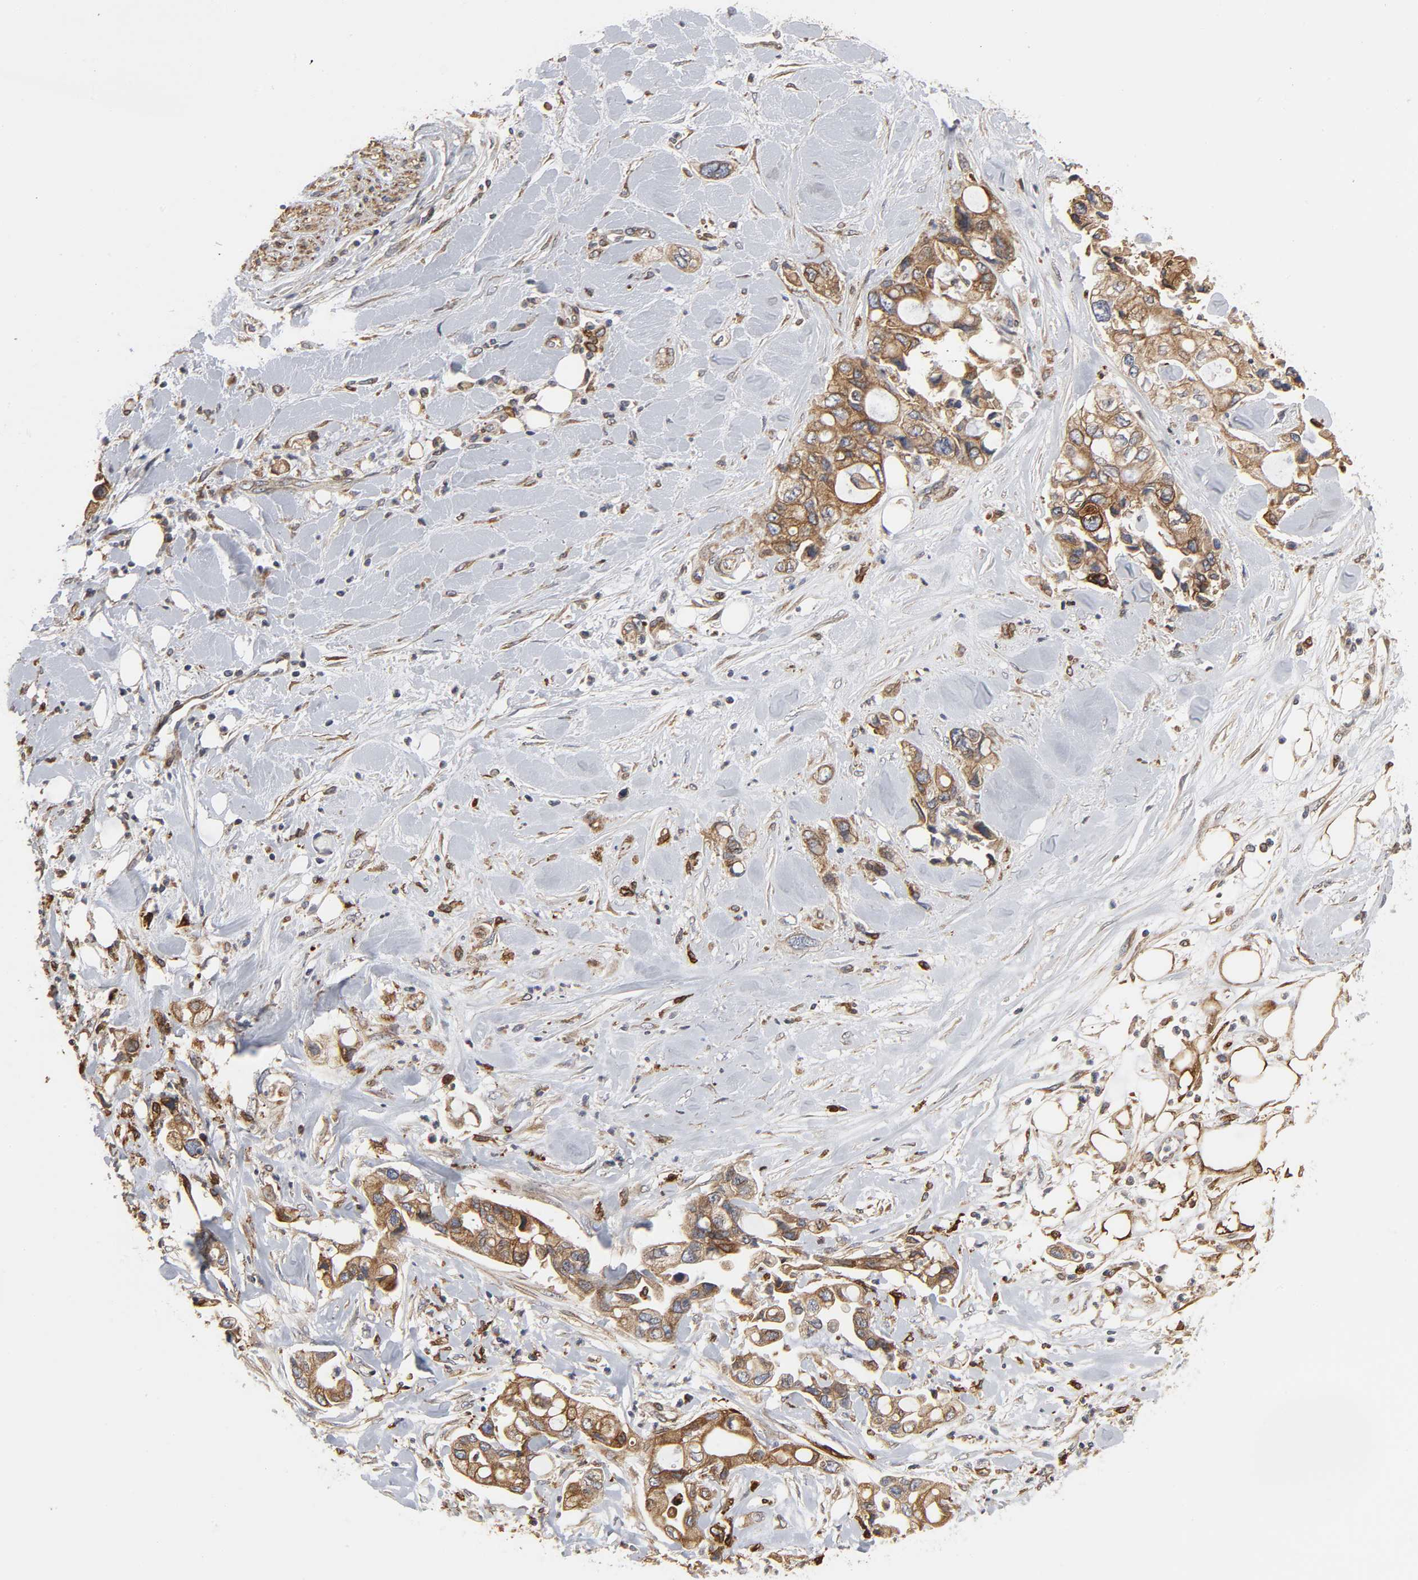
{"staining": {"intensity": "strong", "quantity": ">75%", "location": "cytoplasmic/membranous"}, "tissue": "pancreatic cancer", "cell_type": "Tumor cells", "image_type": "cancer", "snomed": [{"axis": "morphology", "description": "Adenocarcinoma, NOS"}, {"axis": "topography", "description": "Pancreas"}], "caption": "This image exhibits IHC staining of human pancreatic adenocarcinoma, with high strong cytoplasmic/membranous staining in approximately >75% of tumor cells.", "gene": "POR", "patient": {"sex": "male", "age": 70}}